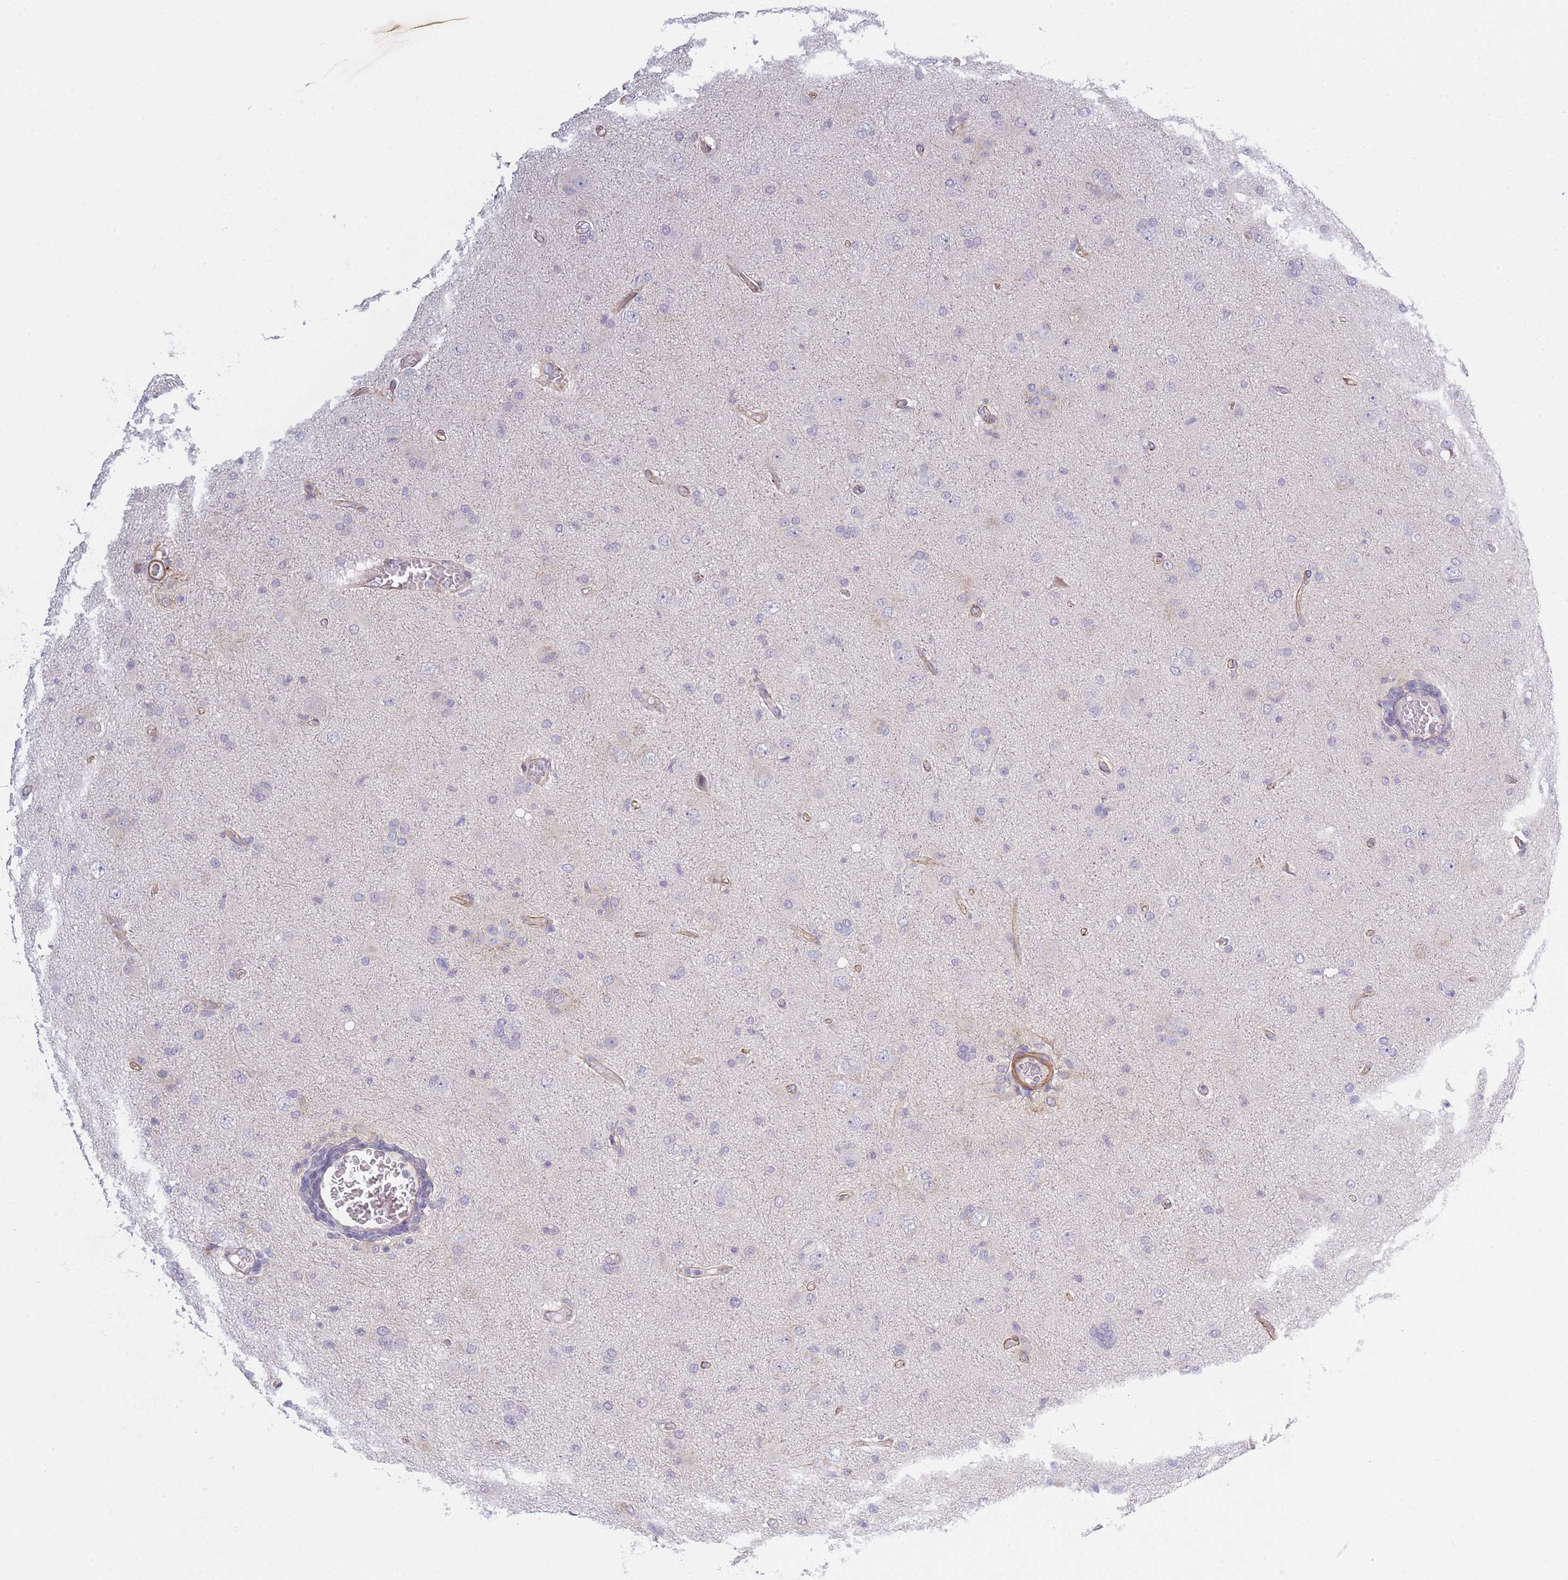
{"staining": {"intensity": "negative", "quantity": "none", "location": "none"}, "tissue": "glioma", "cell_type": "Tumor cells", "image_type": "cancer", "snomed": [{"axis": "morphology", "description": "Glioma, malignant, High grade"}, {"axis": "topography", "description": "Brain"}], "caption": "This is an immunohistochemistry (IHC) image of human glioma. There is no staining in tumor cells.", "gene": "SLC7A6", "patient": {"sex": "female", "age": 57}}